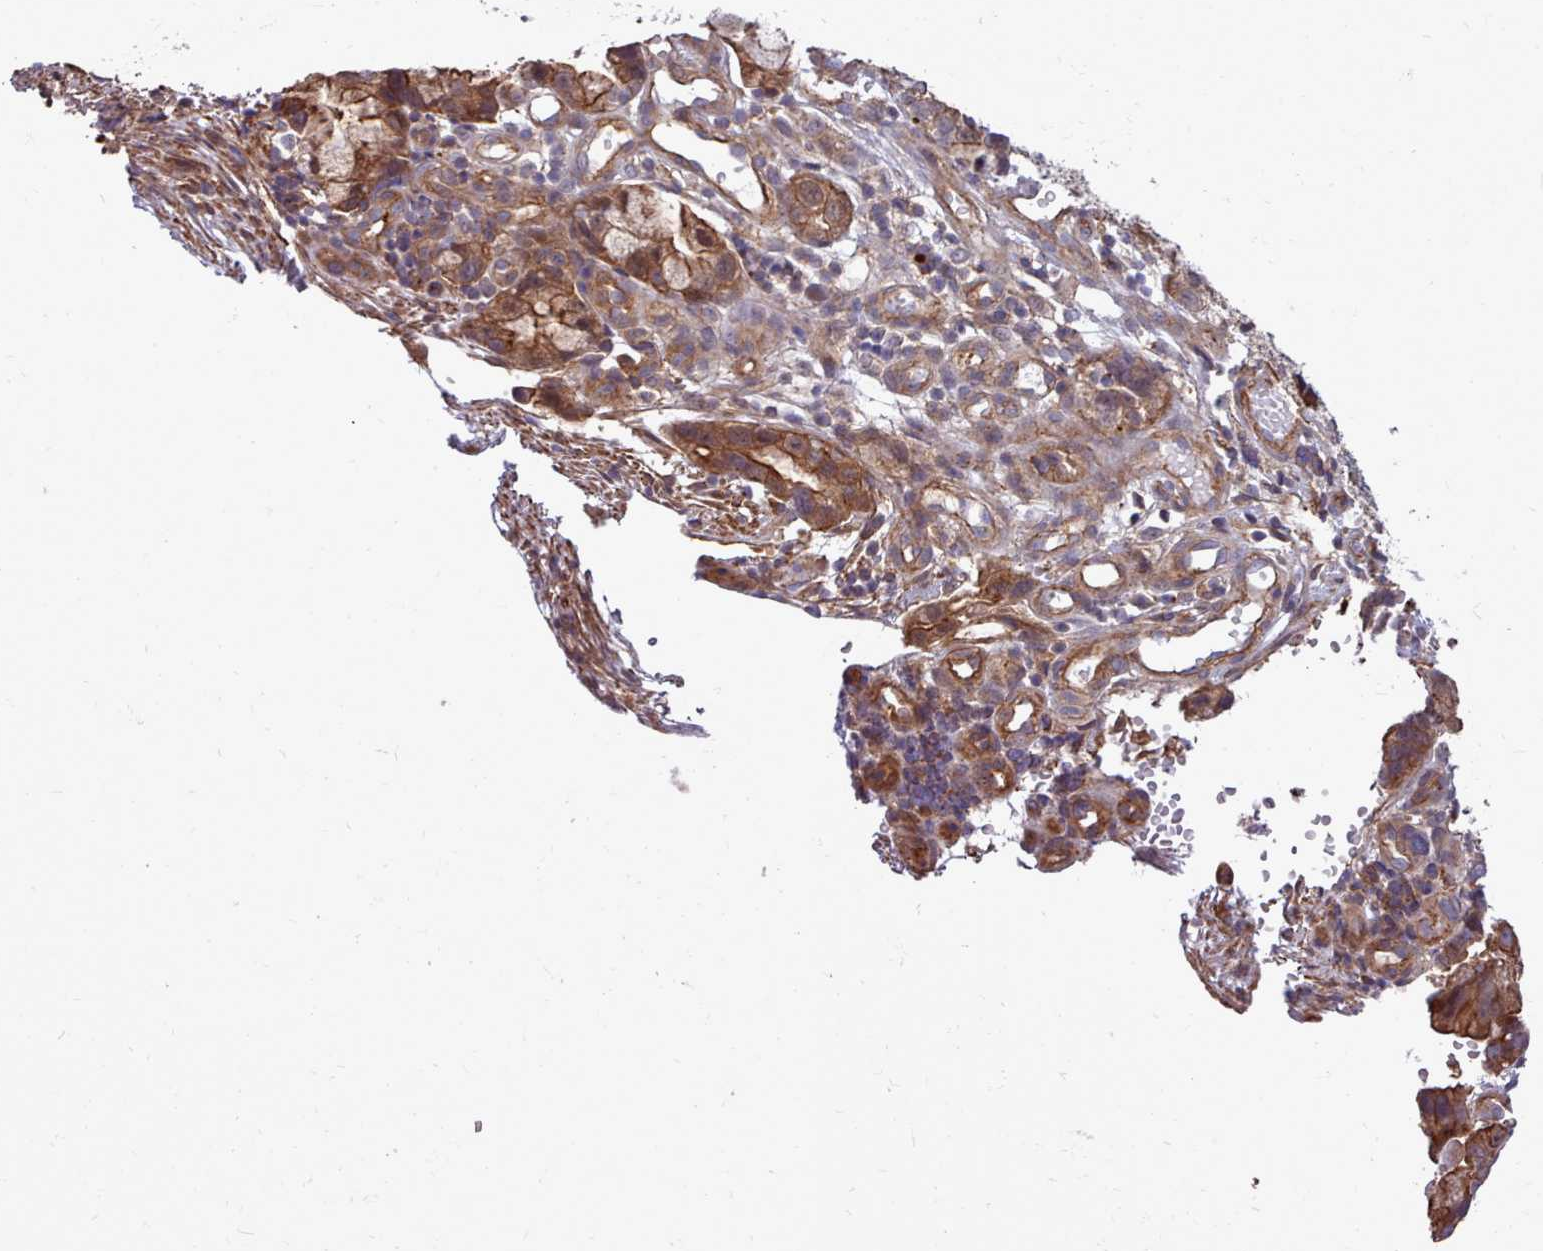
{"staining": {"intensity": "moderate", "quantity": ">75%", "location": "cytoplasmic/membranous"}, "tissue": "stomach cancer", "cell_type": "Tumor cells", "image_type": "cancer", "snomed": [{"axis": "morphology", "description": "Adenocarcinoma, NOS"}, {"axis": "topography", "description": "Stomach"}], "caption": "Immunohistochemistry (IHC) image of neoplastic tissue: human adenocarcinoma (stomach) stained using IHC displays medium levels of moderate protein expression localized specifically in the cytoplasmic/membranous of tumor cells, appearing as a cytoplasmic/membranous brown color.", "gene": "STUB1", "patient": {"sex": "male", "age": 55}}